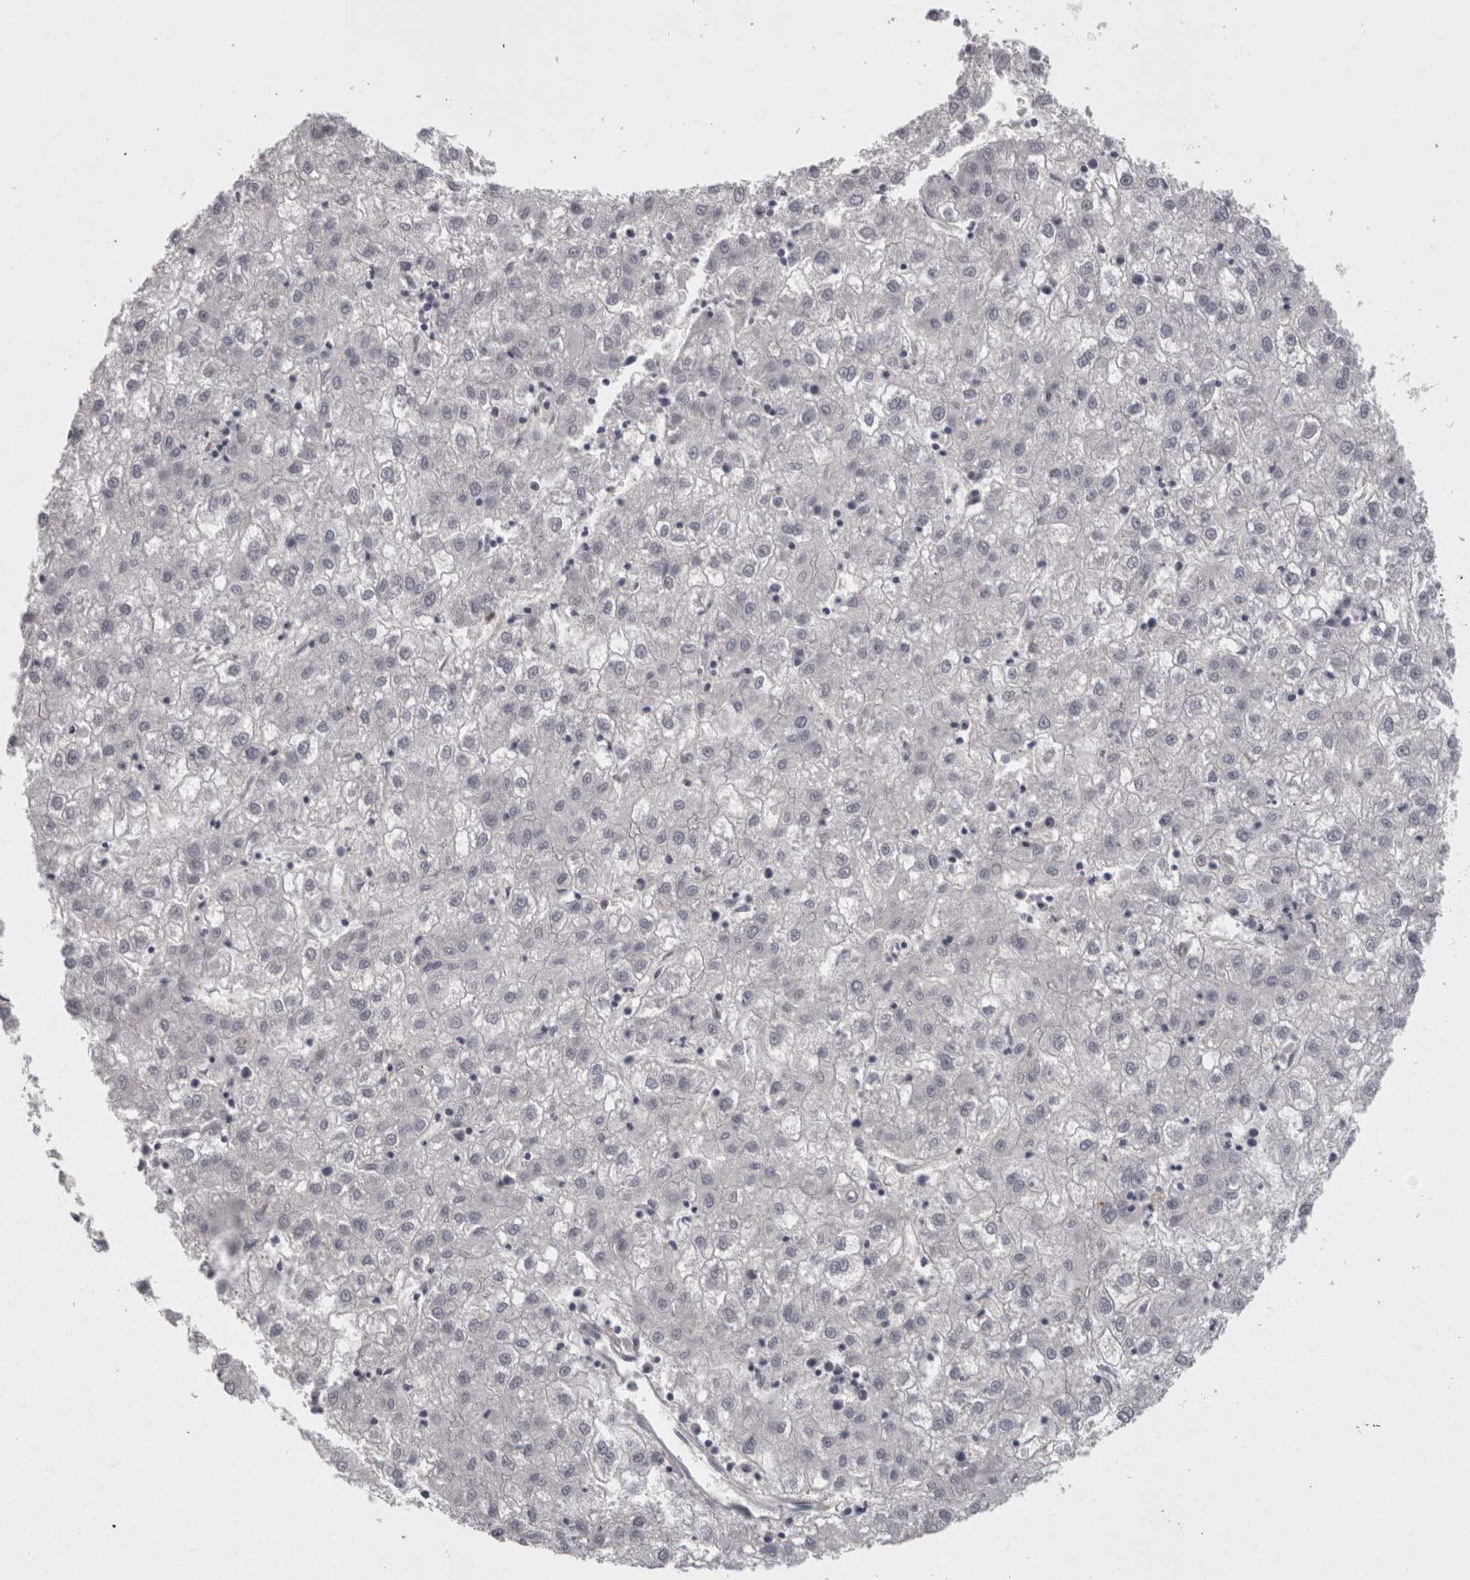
{"staining": {"intensity": "negative", "quantity": "none", "location": "none"}, "tissue": "liver cancer", "cell_type": "Tumor cells", "image_type": "cancer", "snomed": [{"axis": "morphology", "description": "Carcinoma, Hepatocellular, NOS"}, {"axis": "topography", "description": "Liver"}], "caption": "An image of human liver hepatocellular carcinoma is negative for staining in tumor cells.", "gene": "RMDN1", "patient": {"sex": "male", "age": 72}}